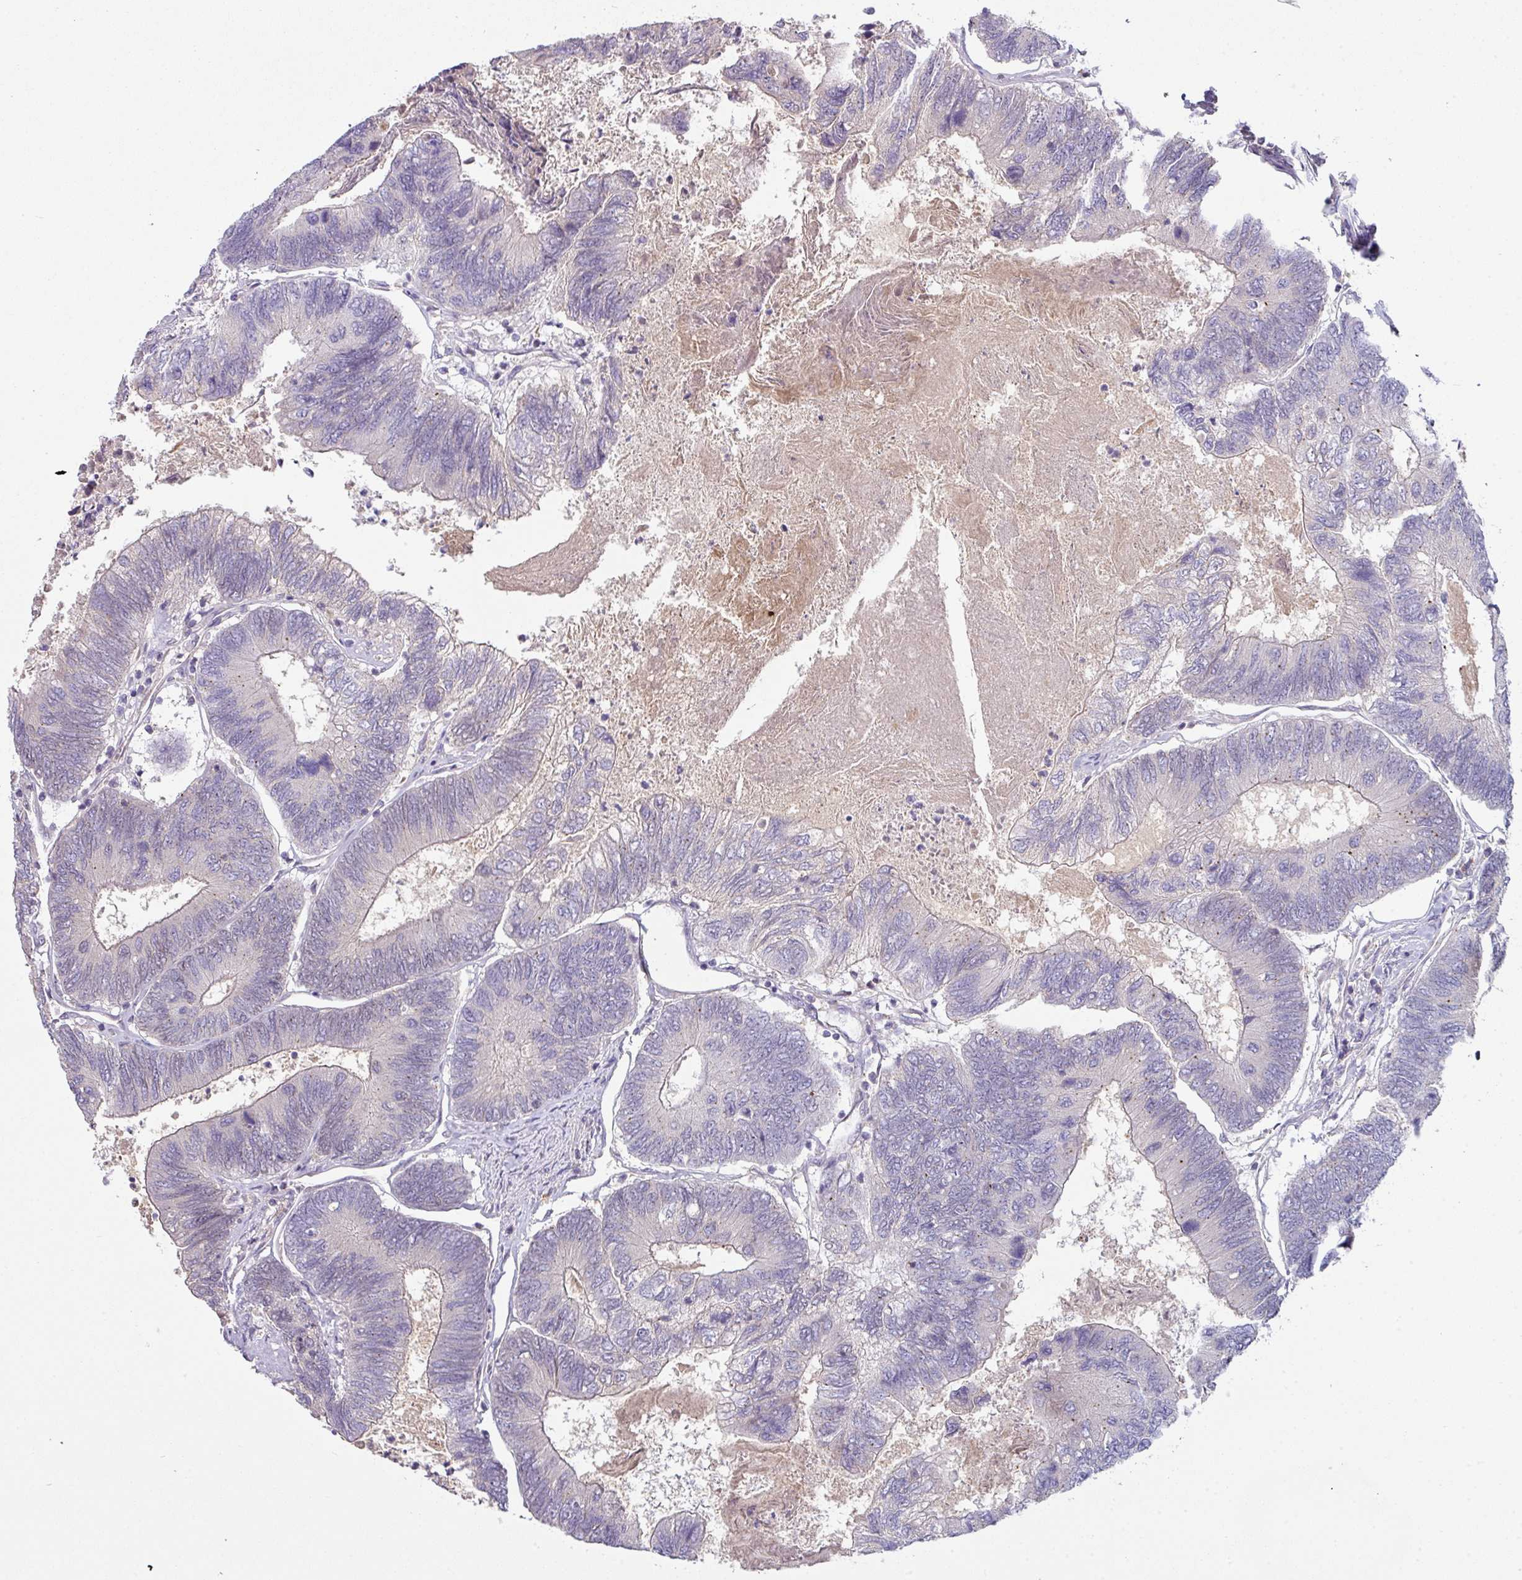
{"staining": {"intensity": "moderate", "quantity": "<25%", "location": "cytoplasmic/membranous"}, "tissue": "colorectal cancer", "cell_type": "Tumor cells", "image_type": "cancer", "snomed": [{"axis": "morphology", "description": "Adenocarcinoma, NOS"}, {"axis": "topography", "description": "Colon"}], "caption": "The image exhibits a brown stain indicating the presence of a protein in the cytoplasmic/membranous of tumor cells in colorectal cancer.", "gene": "SLAMF6", "patient": {"sex": "female", "age": 67}}